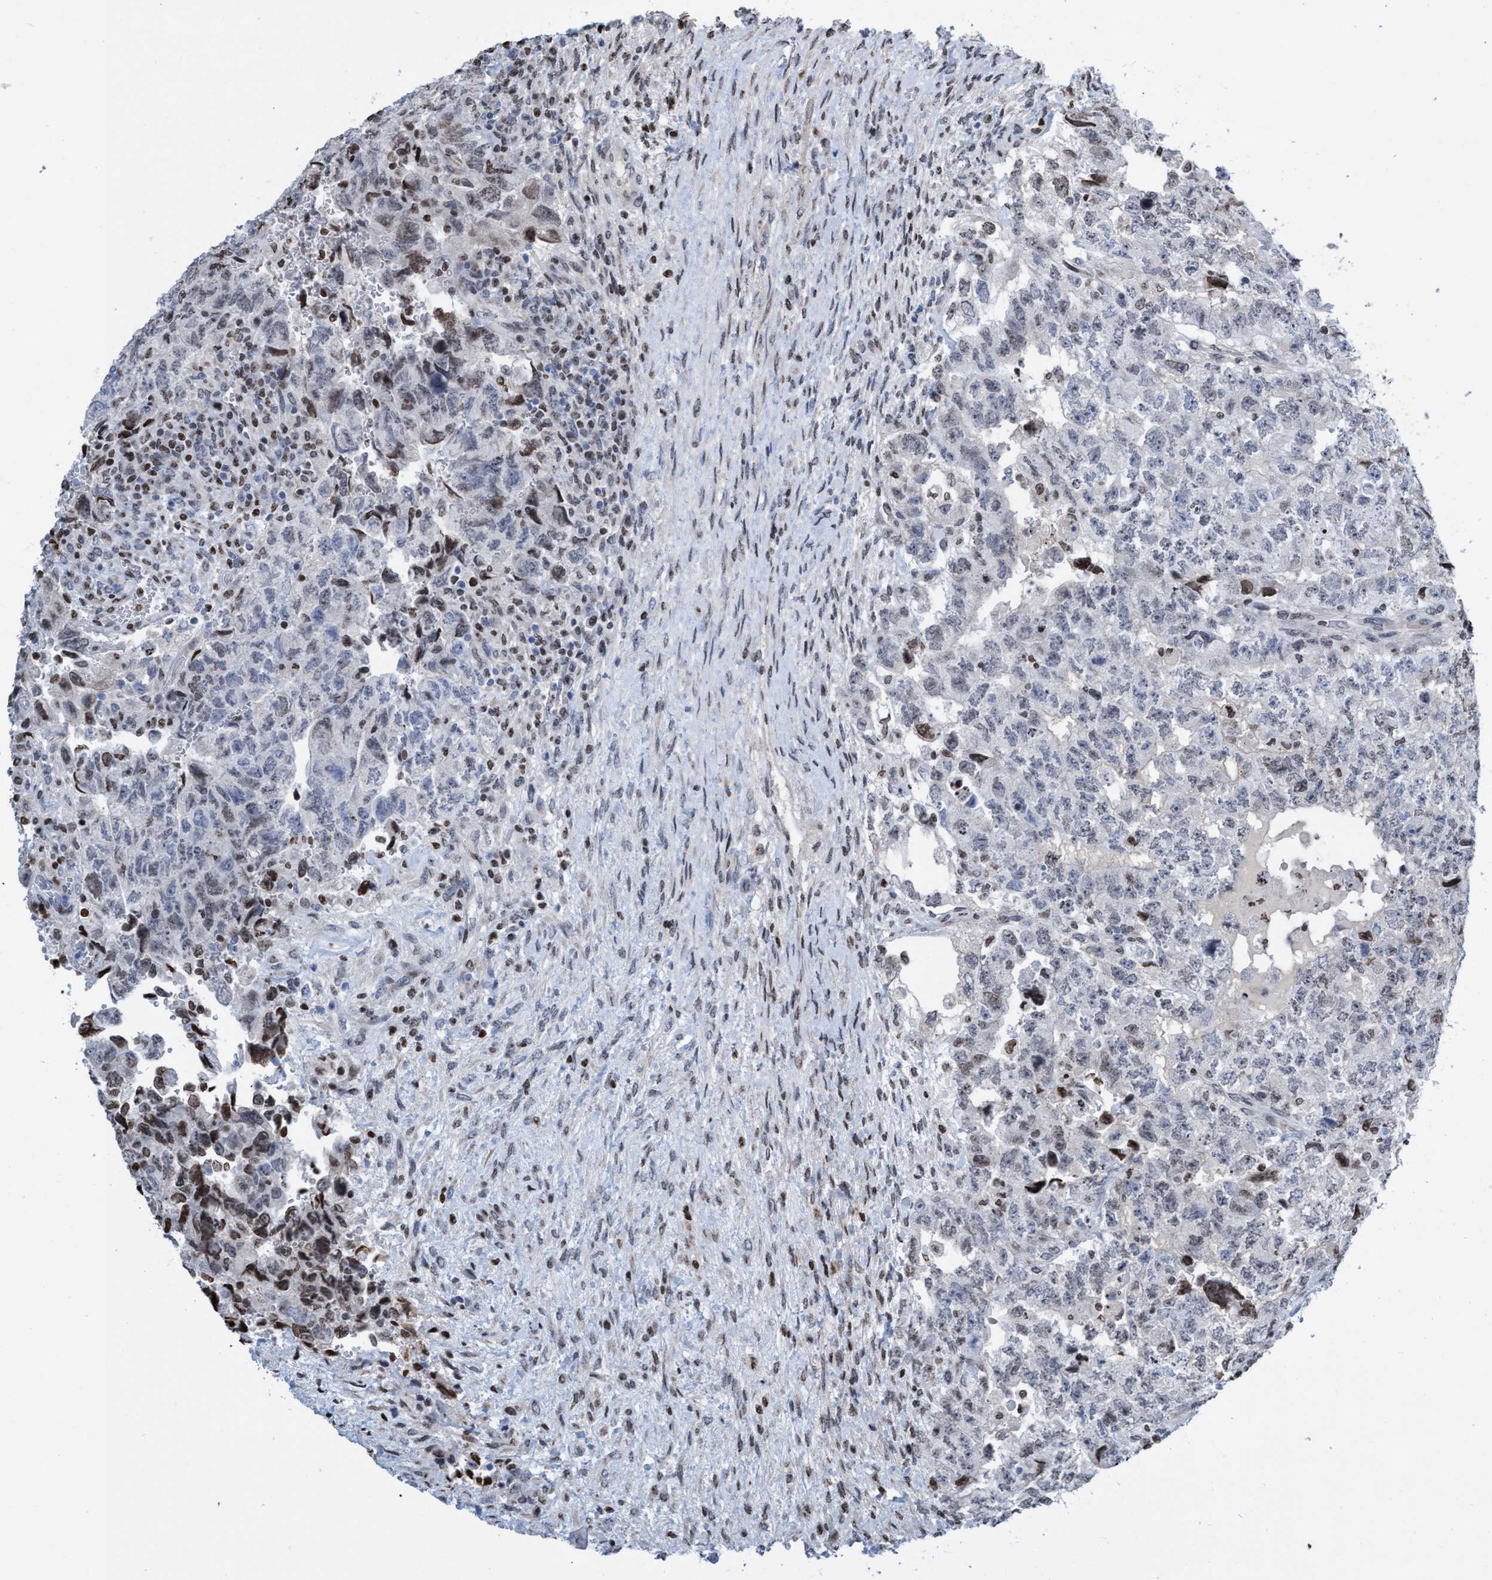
{"staining": {"intensity": "weak", "quantity": "25%-75%", "location": "nuclear"}, "tissue": "testis cancer", "cell_type": "Tumor cells", "image_type": "cancer", "snomed": [{"axis": "morphology", "description": "Carcinoma, Embryonal, NOS"}, {"axis": "topography", "description": "Testis"}], "caption": "Tumor cells display low levels of weak nuclear expression in about 25%-75% of cells in human testis cancer.", "gene": "CBX2", "patient": {"sex": "male", "age": 36}}